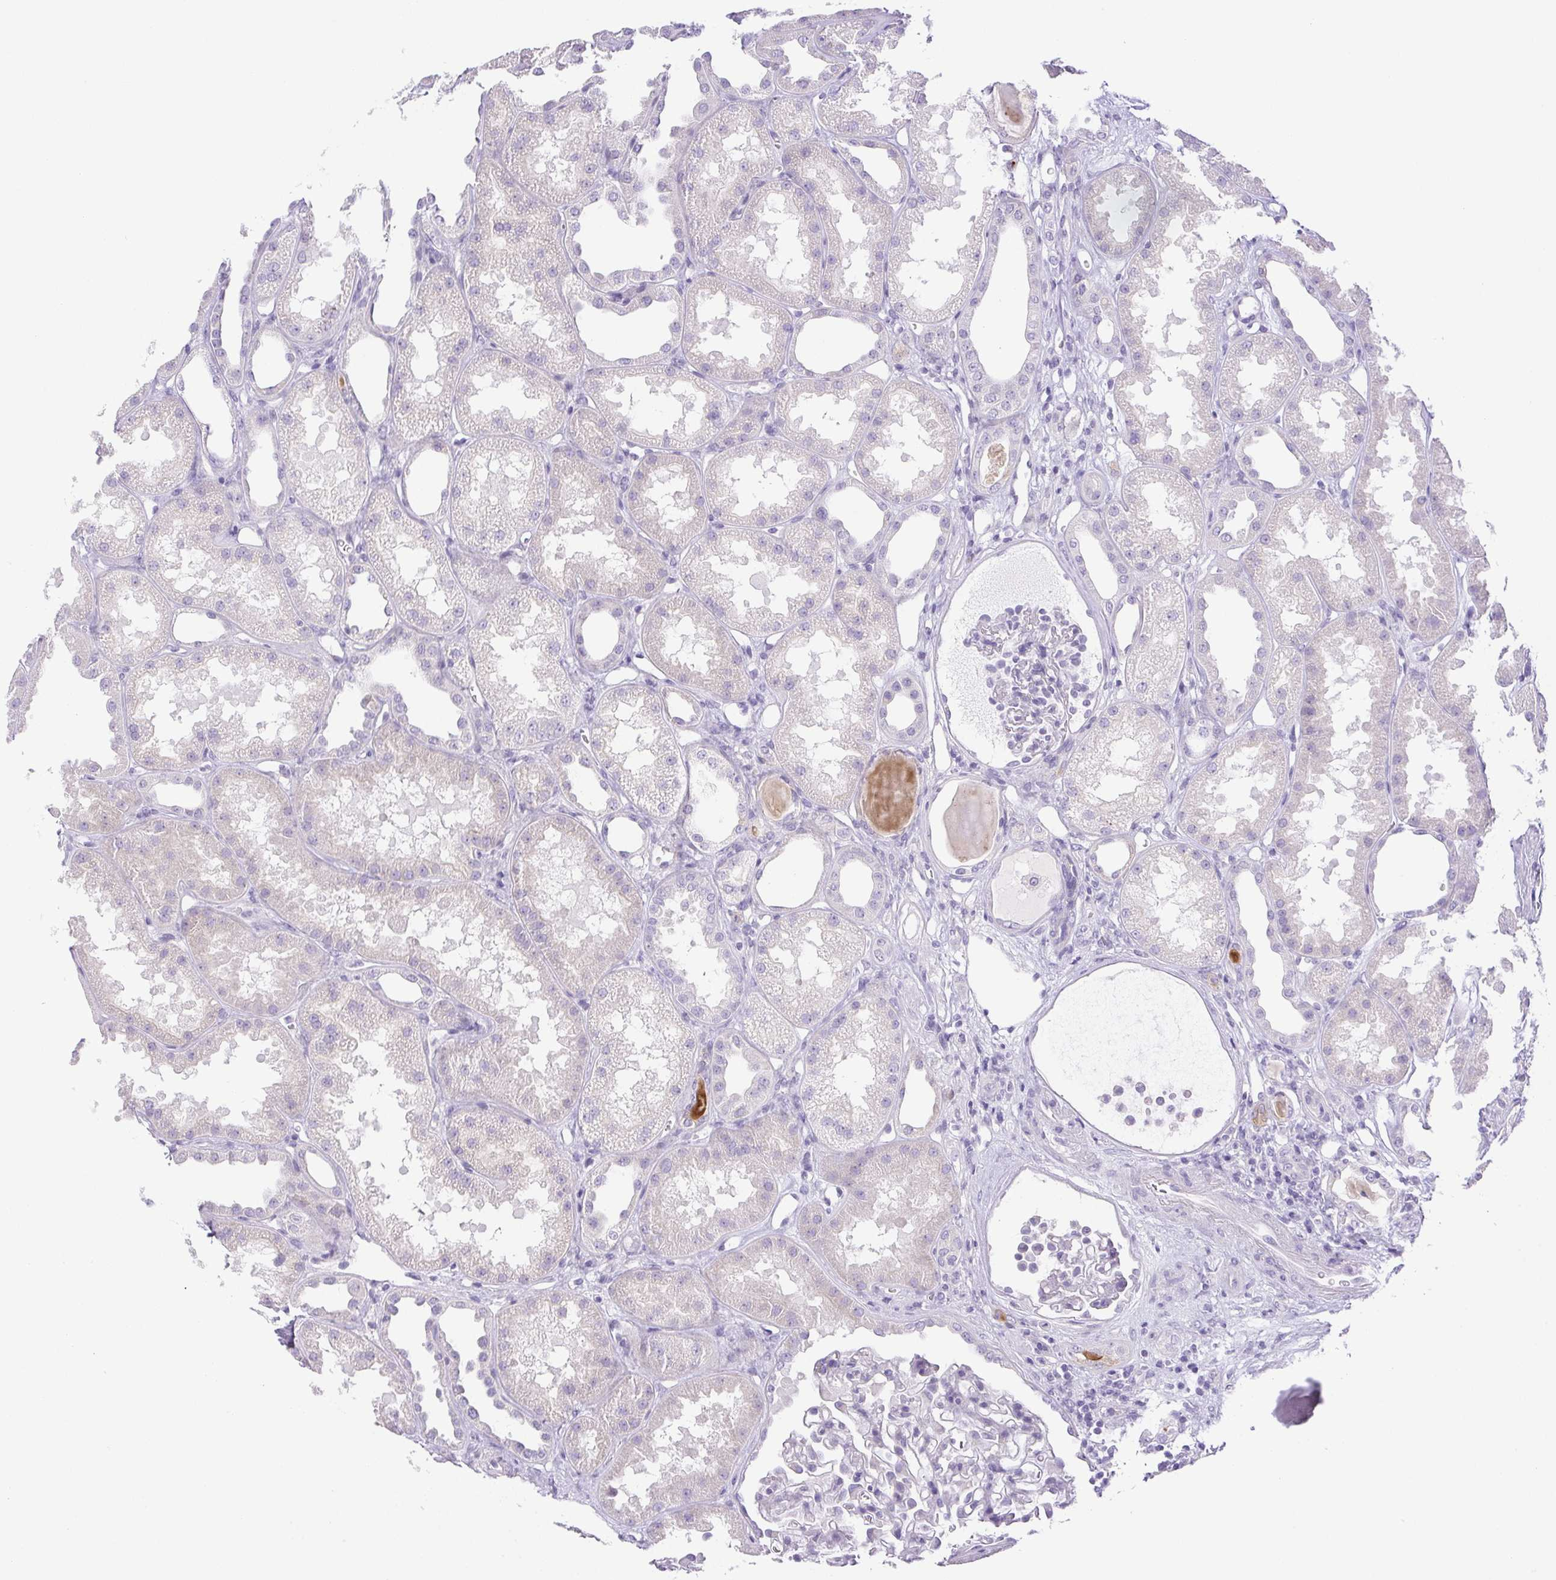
{"staining": {"intensity": "negative", "quantity": "none", "location": "none"}, "tissue": "kidney", "cell_type": "Cells in glomeruli", "image_type": "normal", "snomed": [{"axis": "morphology", "description": "Normal tissue, NOS"}, {"axis": "topography", "description": "Kidney"}], "caption": "High magnification brightfield microscopy of normal kidney stained with DAB (brown) and counterstained with hematoxylin (blue): cells in glomeruli show no significant positivity.", "gene": "PAPPA2", "patient": {"sex": "male", "age": 61}}